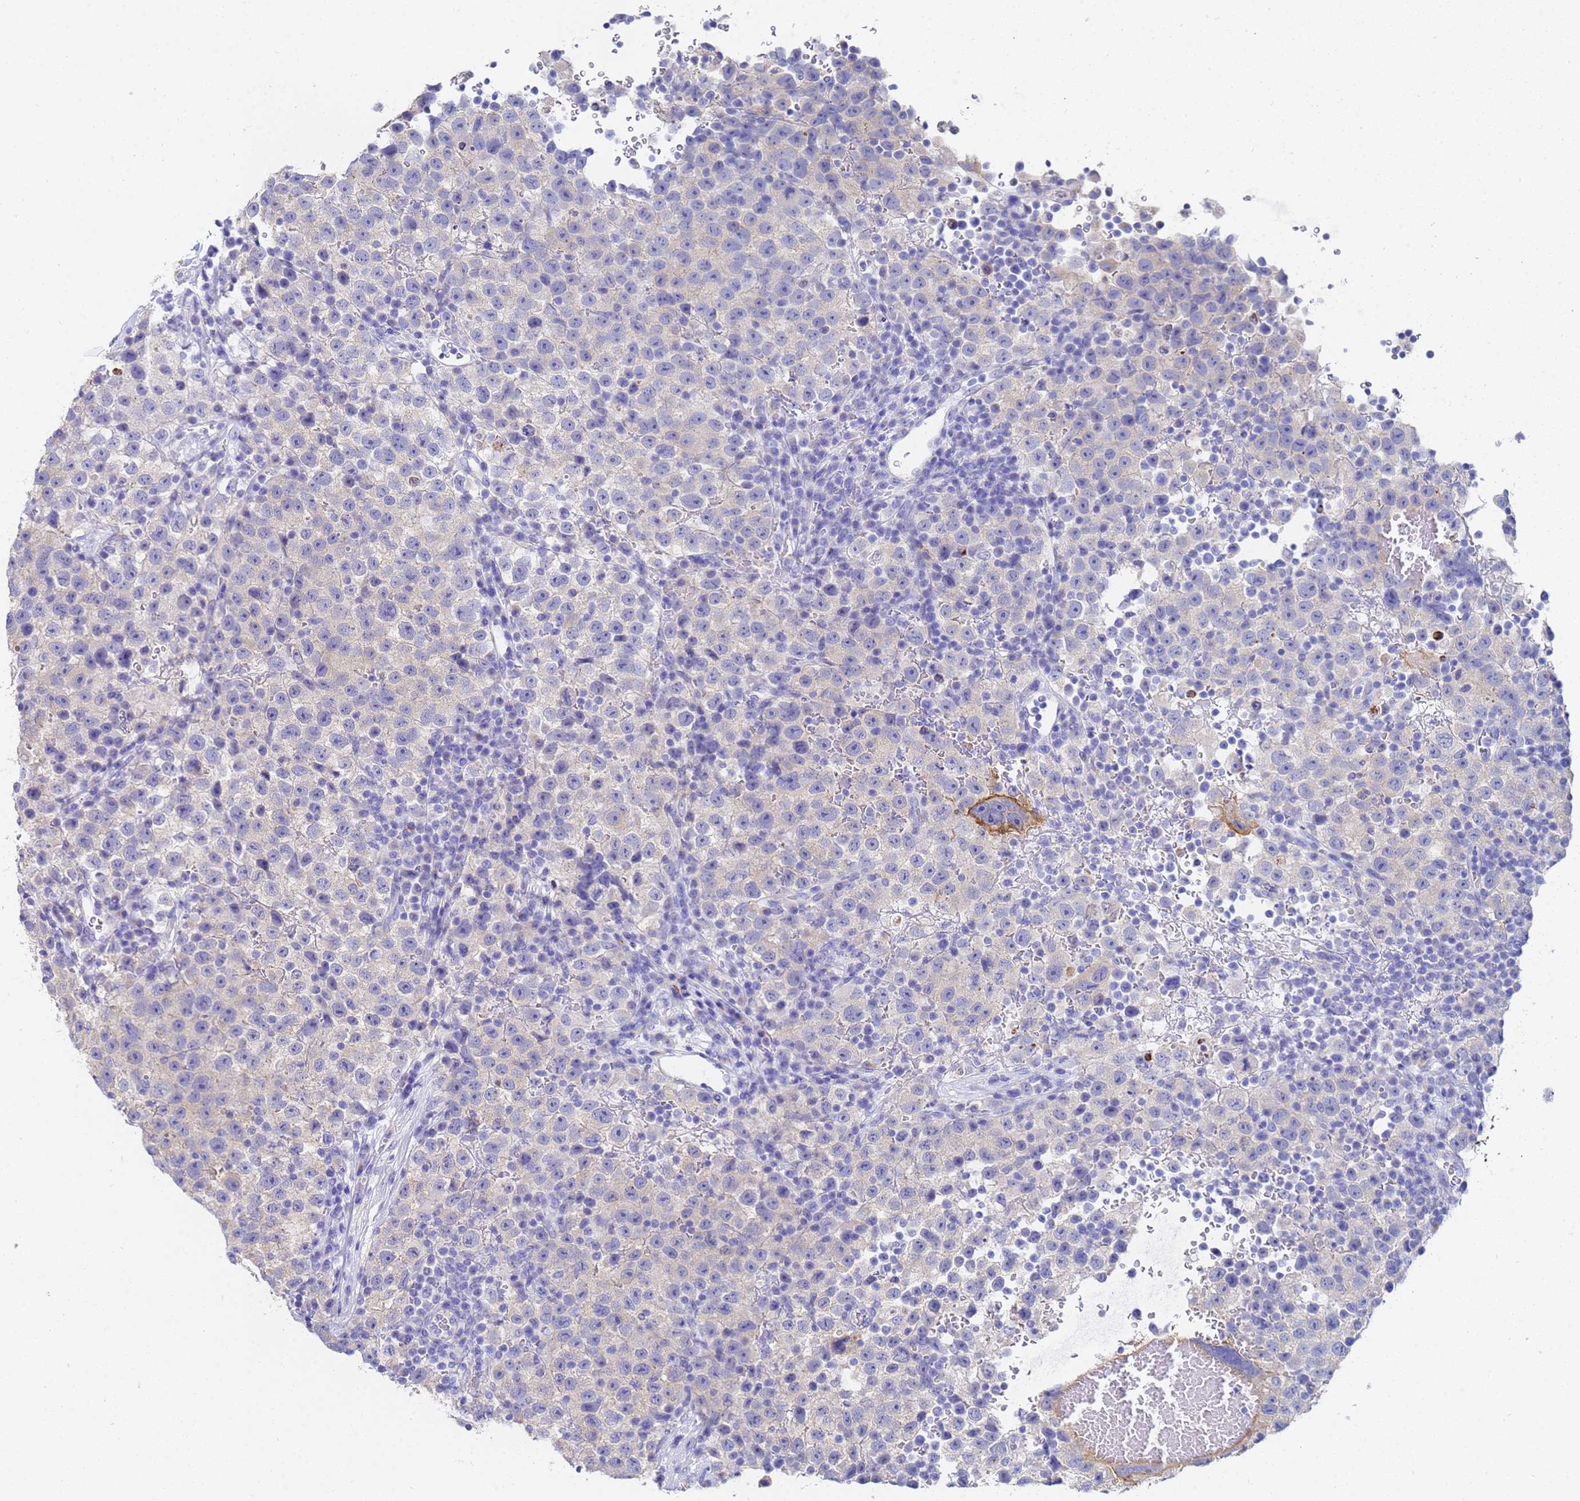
{"staining": {"intensity": "negative", "quantity": "none", "location": "none"}, "tissue": "testis cancer", "cell_type": "Tumor cells", "image_type": "cancer", "snomed": [{"axis": "morphology", "description": "Seminoma, NOS"}, {"axis": "topography", "description": "Testis"}], "caption": "IHC micrograph of human testis seminoma stained for a protein (brown), which displays no expression in tumor cells.", "gene": "C2orf72", "patient": {"sex": "male", "age": 22}}